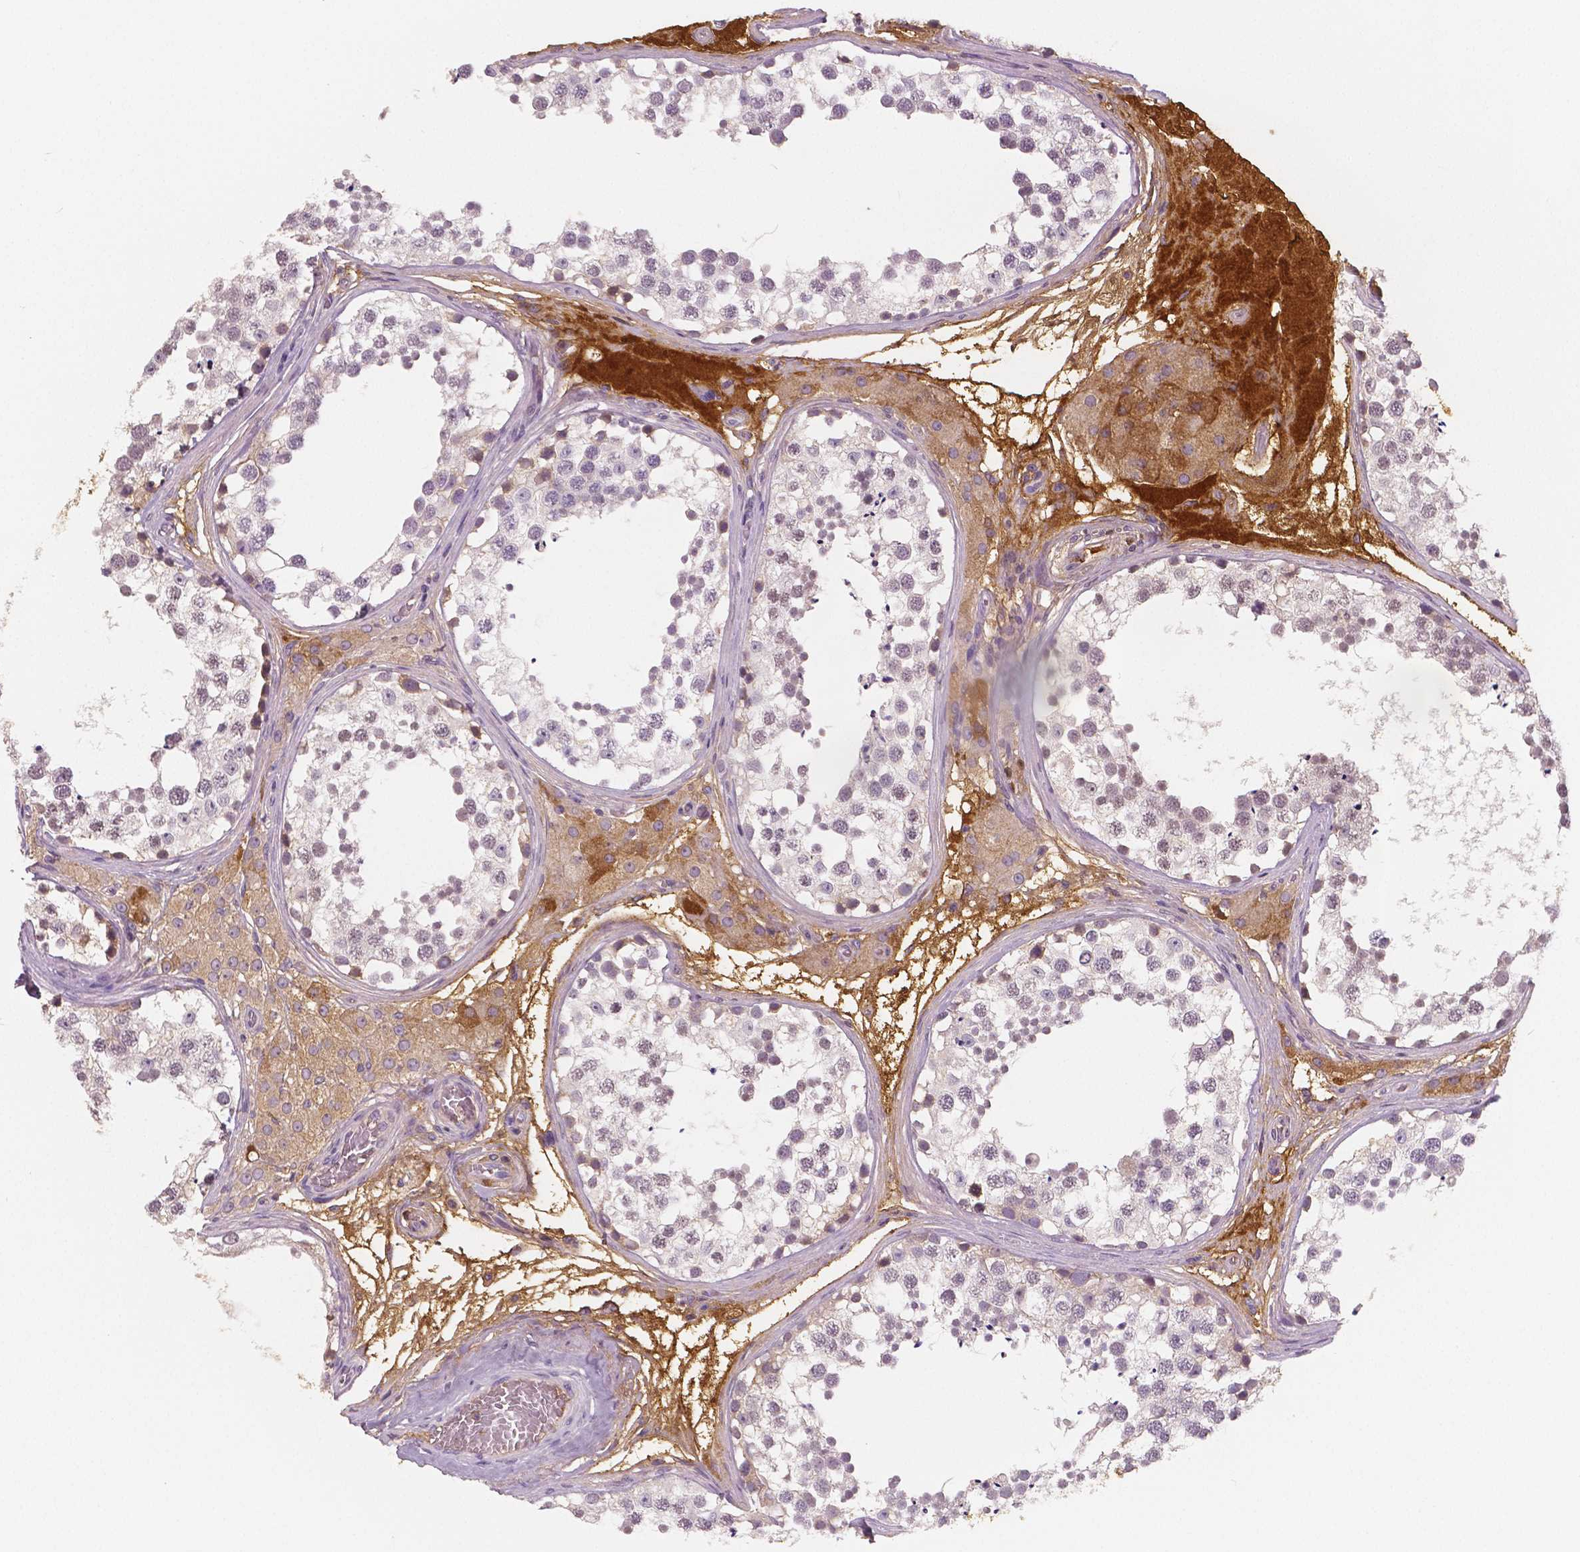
{"staining": {"intensity": "negative", "quantity": "none", "location": "none"}, "tissue": "testis", "cell_type": "Cells in seminiferous ducts", "image_type": "normal", "snomed": [{"axis": "morphology", "description": "Normal tissue, NOS"}, {"axis": "morphology", "description": "Seminoma, NOS"}, {"axis": "topography", "description": "Testis"}], "caption": "Immunohistochemical staining of unremarkable human testis shows no significant staining in cells in seminiferous ducts. (Stains: DAB (3,3'-diaminobenzidine) IHC with hematoxylin counter stain, Microscopy: brightfield microscopy at high magnification).", "gene": "APOA4", "patient": {"sex": "male", "age": 65}}